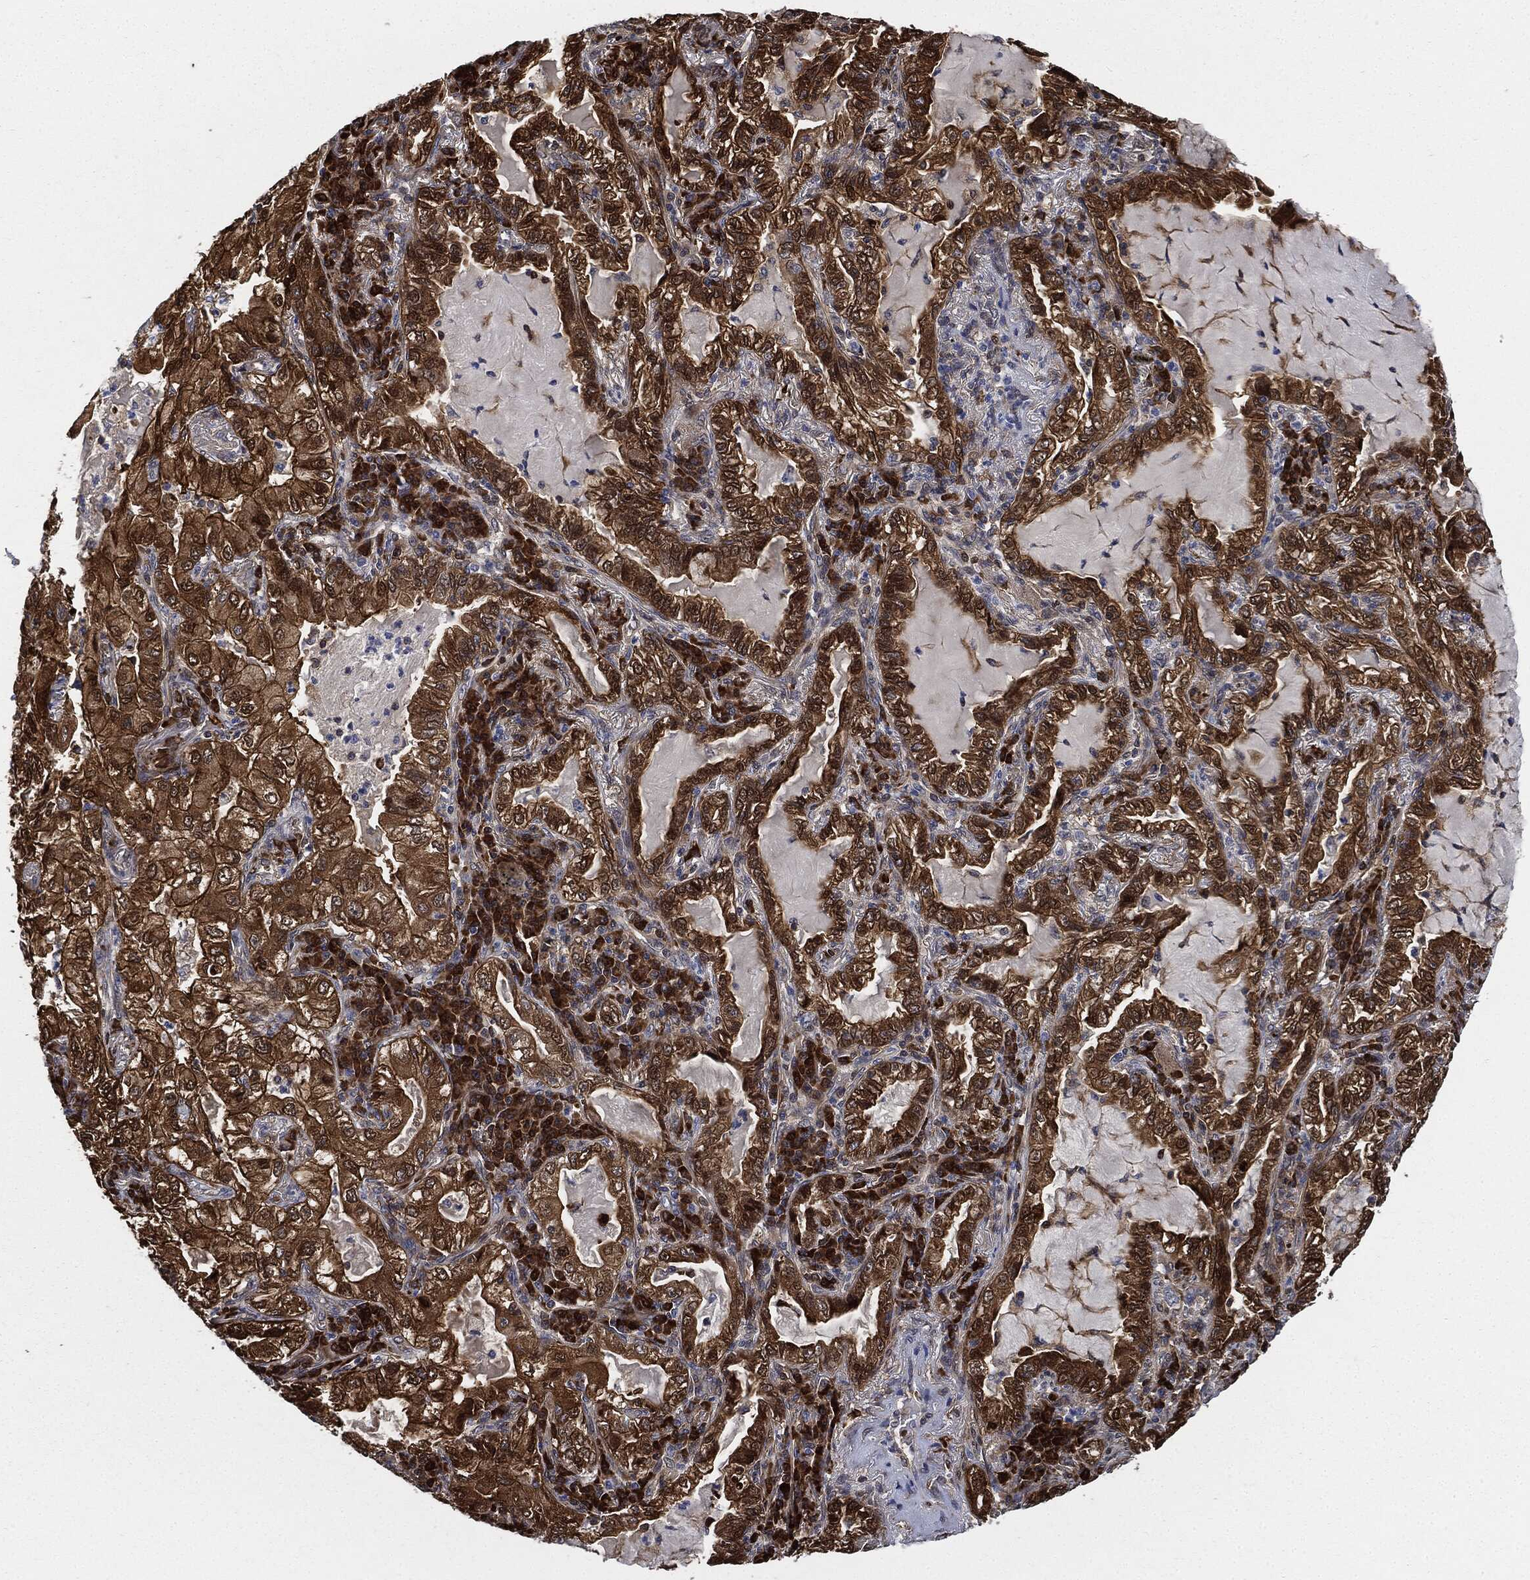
{"staining": {"intensity": "moderate", "quantity": ">75%", "location": "cytoplasmic/membranous"}, "tissue": "lung cancer", "cell_type": "Tumor cells", "image_type": "cancer", "snomed": [{"axis": "morphology", "description": "Adenocarcinoma, NOS"}, {"axis": "topography", "description": "Lung"}], "caption": "Immunohistochemical staining of human lung cancer exhibits moderate cytoplasmic/membranous protein positivity in about >75% of tumor cells. (IHC, brightfield microscopy, high magnification).", "gene": "PRDX2", "patient": {"sex": "female", "age": 73}}